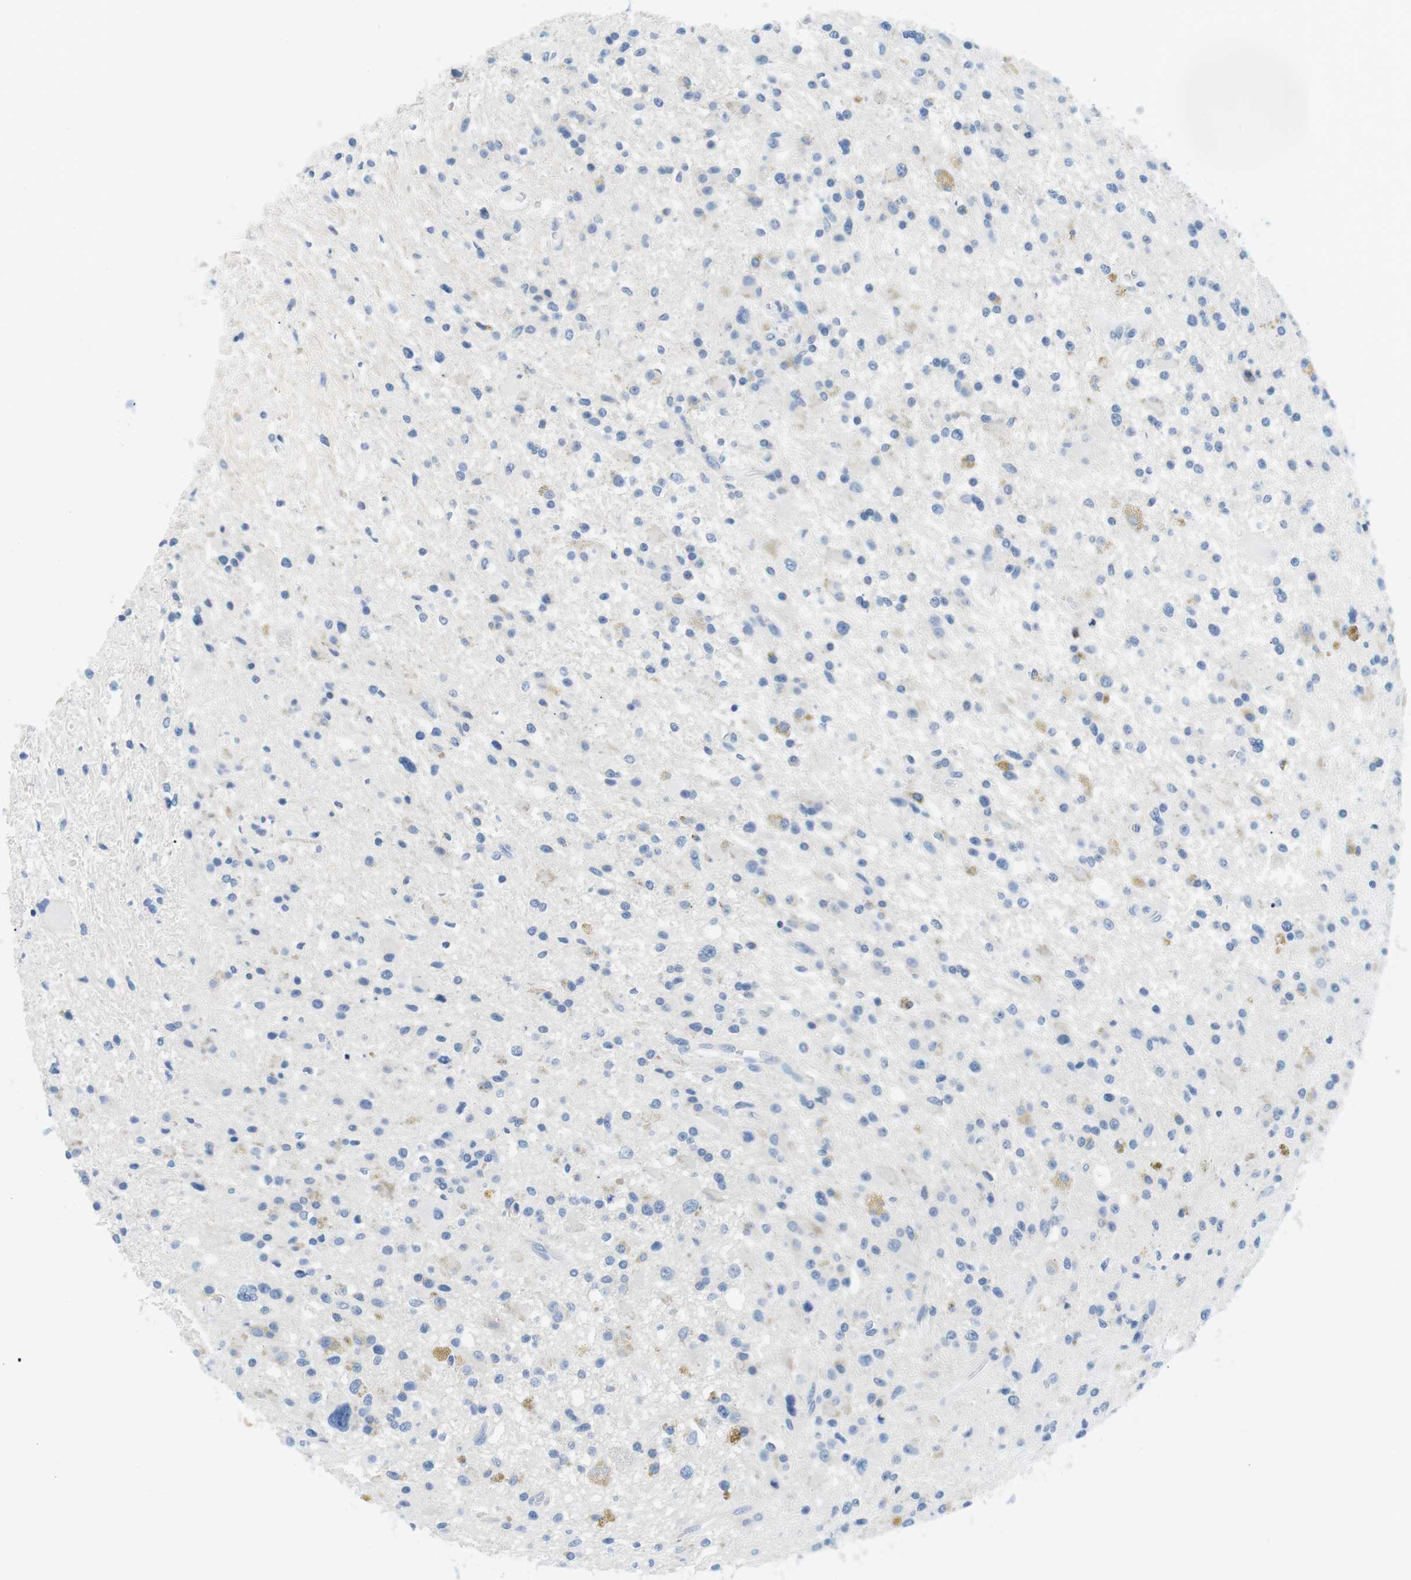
{"staining": {"intensity": "weak", "quantity": "<25%", "location": "cytoplasmic/membranous"}, "tissue": "glioma", "cell_type": "Tumor cells", "image_type": "cancer", "snomed": [{"axis": "morphology", "description": "Glioma, malignant, High grade"}, {"axis": "topography", "description": "Brain"}], "caption": "This is an immunohistochemistry (IHC) micrograph of glioma. There is no expression in tumor cells.", "gene": "TNFRSF4", "patient": {"sex": "male", "age": 33}}